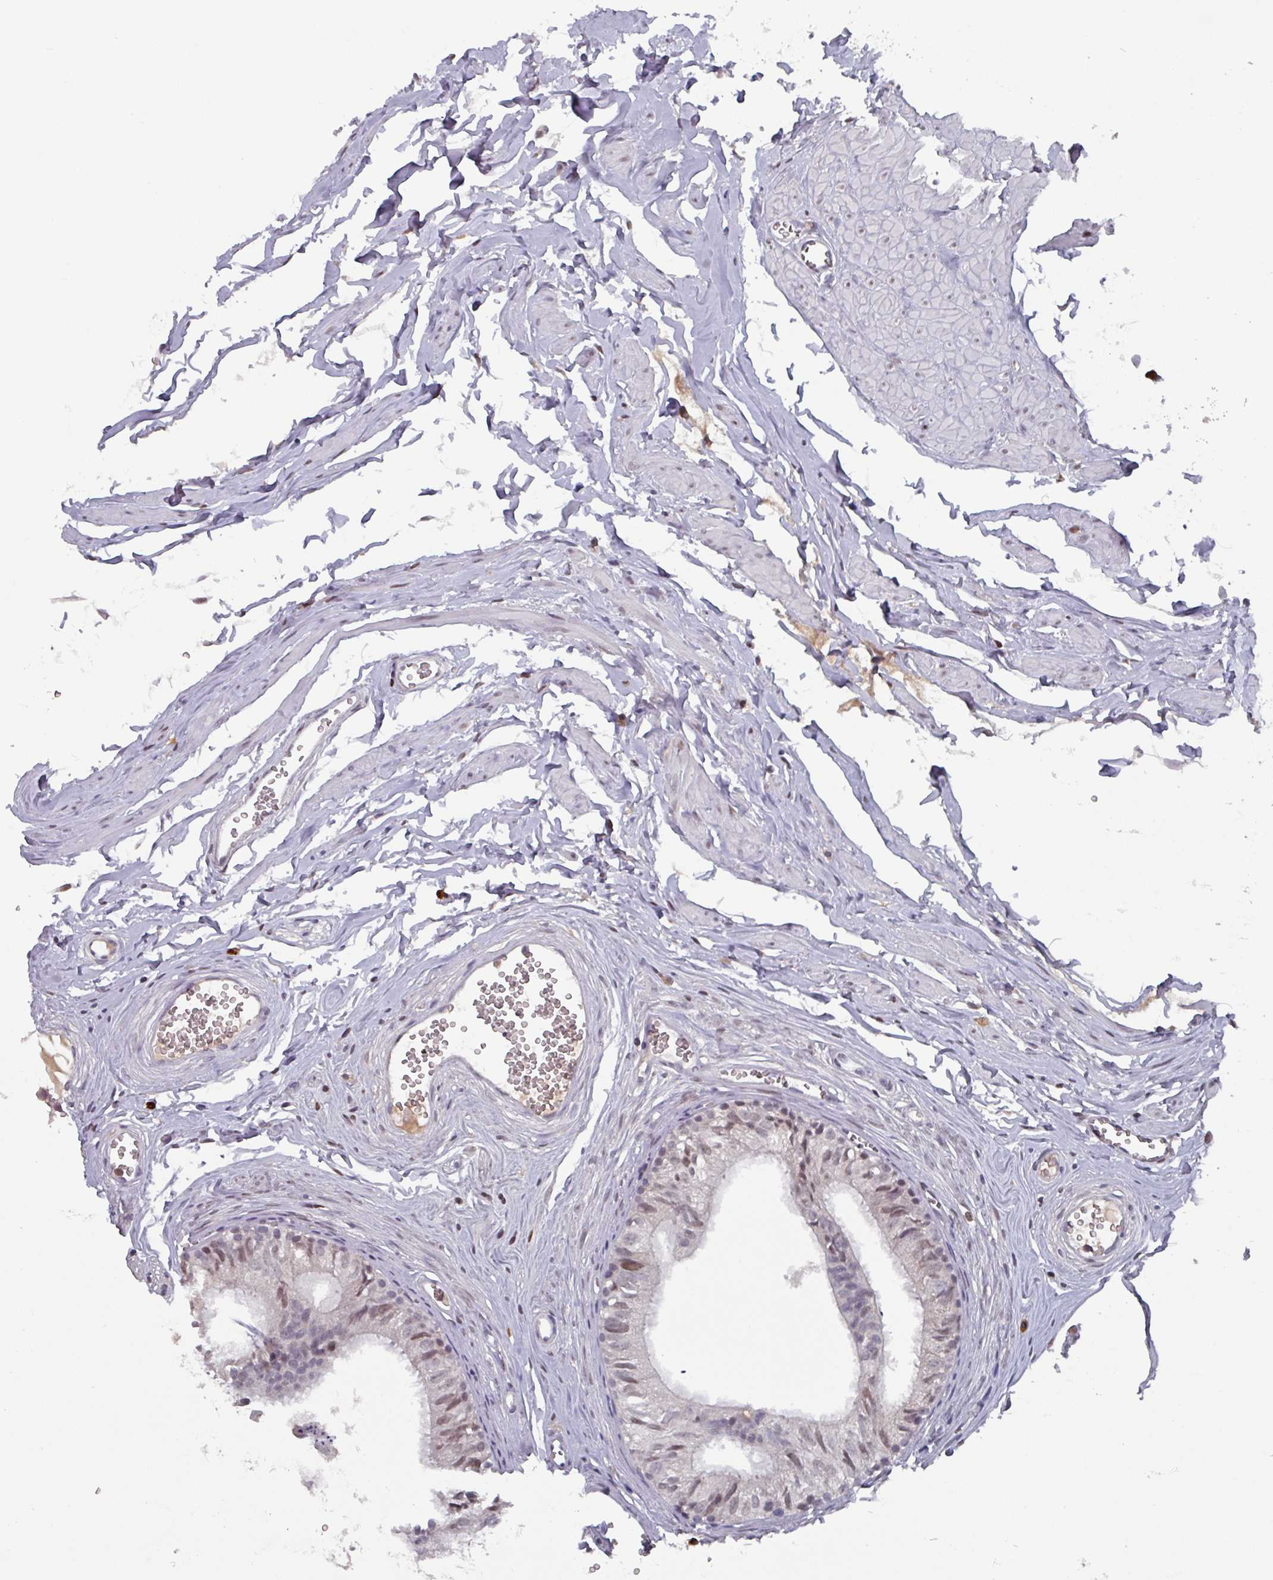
{"staining": {"intensity": "weak", "quantity": "25%-75%", "location": "nuclear"}, "tissue": "epididymis", "cell_type": "Glandular cells", "image_type": "normal", "snomed": [{"axis": "morphology", "description": "Normal tissue, NOS"}, {"axis": "topography", "description": "Epididymis"}], "caption": "Epididymis stained with IHC shows weak nuclear expression in about 25%-75% of glandular cells. The protein of interest is shown in brown color, while the nuclei are stained blue.", "gene": "PRRX1", "patient": {"sex": "male", "age": 36}}